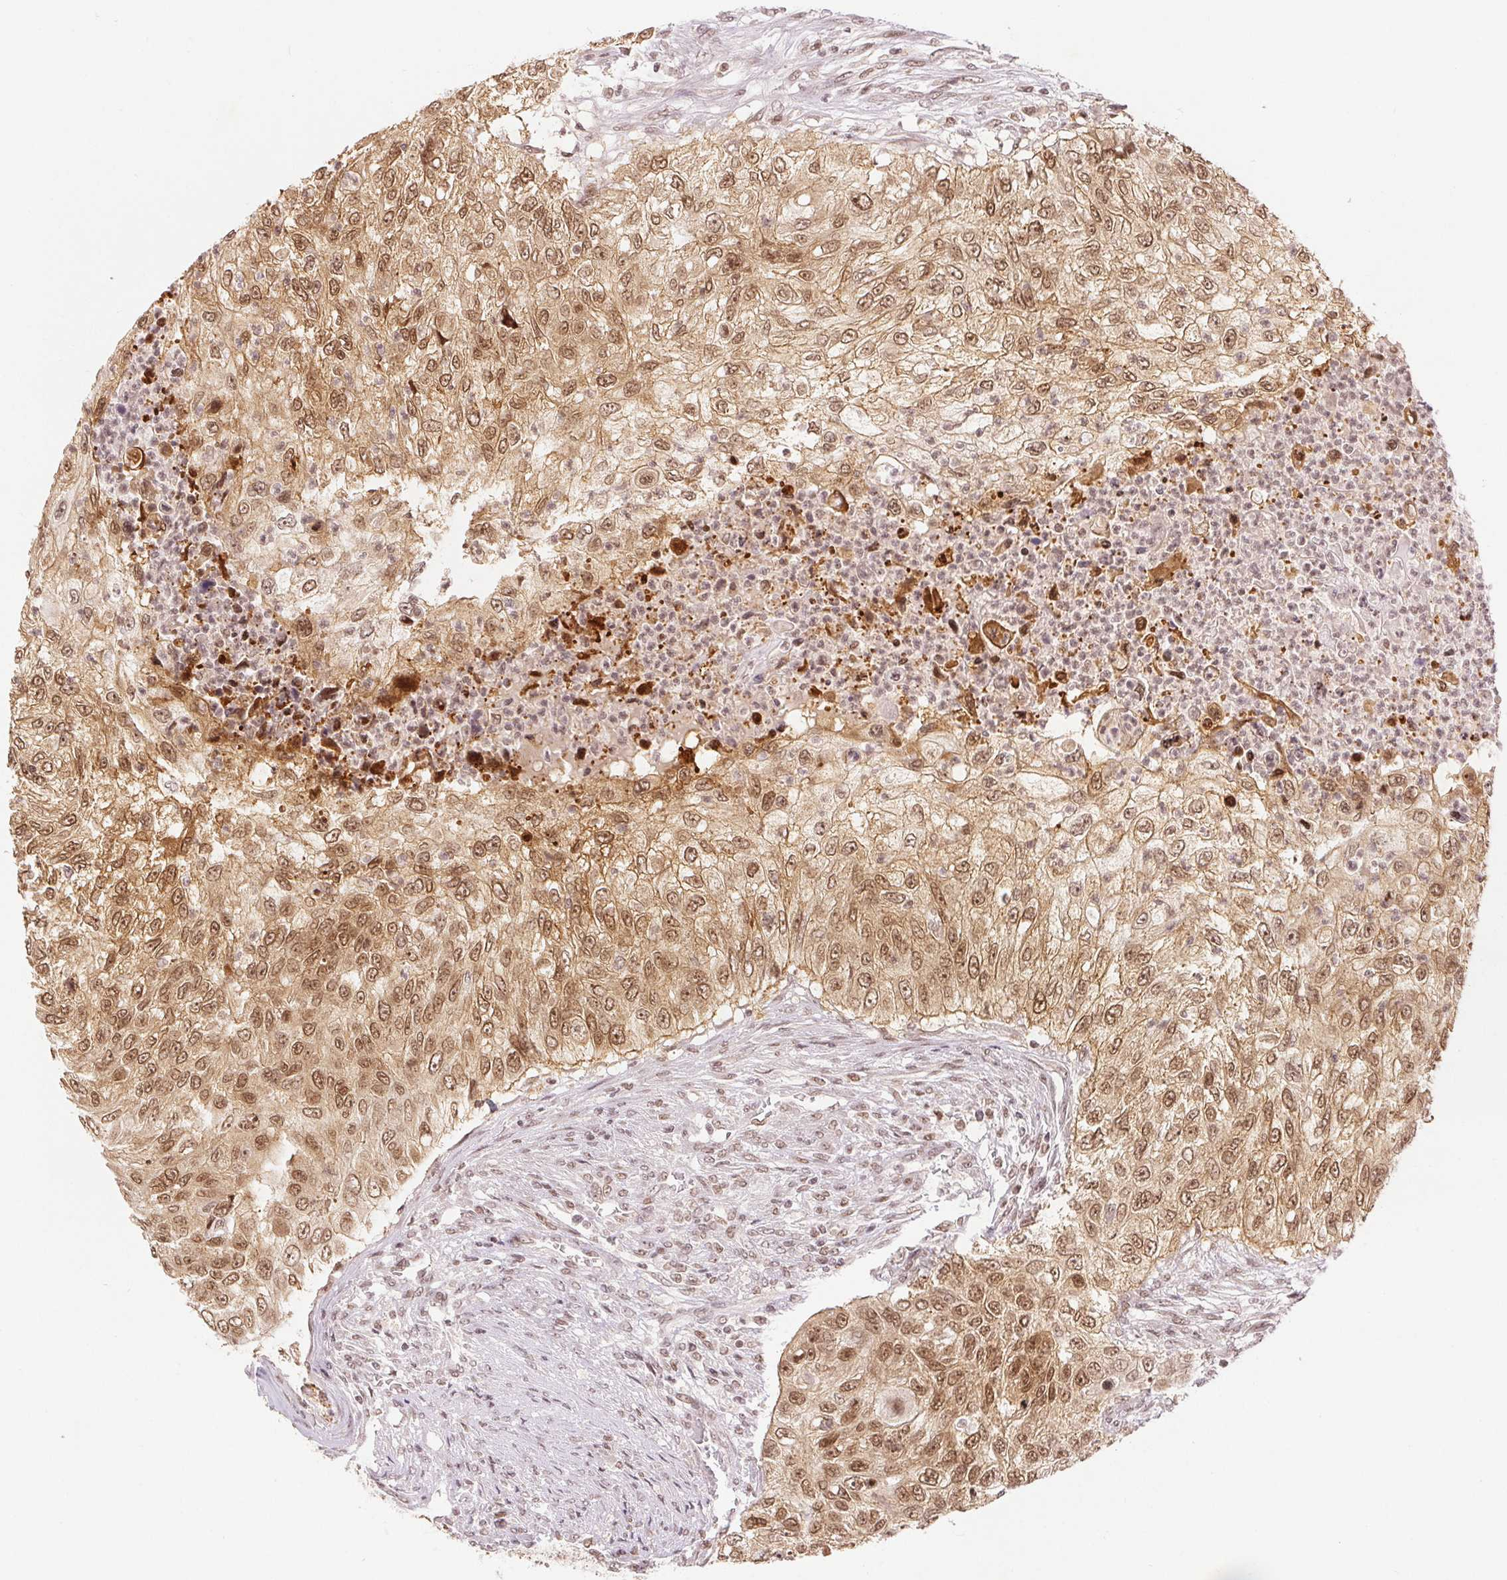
{"staining": {"intensity": "moderate", "quantity": ">75%", "location": "cytoplasmic/membranous,nuclear"}, "tissue": "urothelial cancer", "cell_type": "Tumor cells", "image_type": "cancer", "snomed": [{"axis": "morphology", "description": "Urothelial carcinoma, High grade"}, {"axis": "topography", "description": "Urinary bladder"}], "caption": "High-grade urothelial carcinoma stained for a protein shows moderate cytoplasmic/membranous and nuclear positivity in tumor cells. (DAB IHC with brightfield microscopy, high magnification).", "gene": "DEK", "patient": {"sex": "female", "age": 60}}